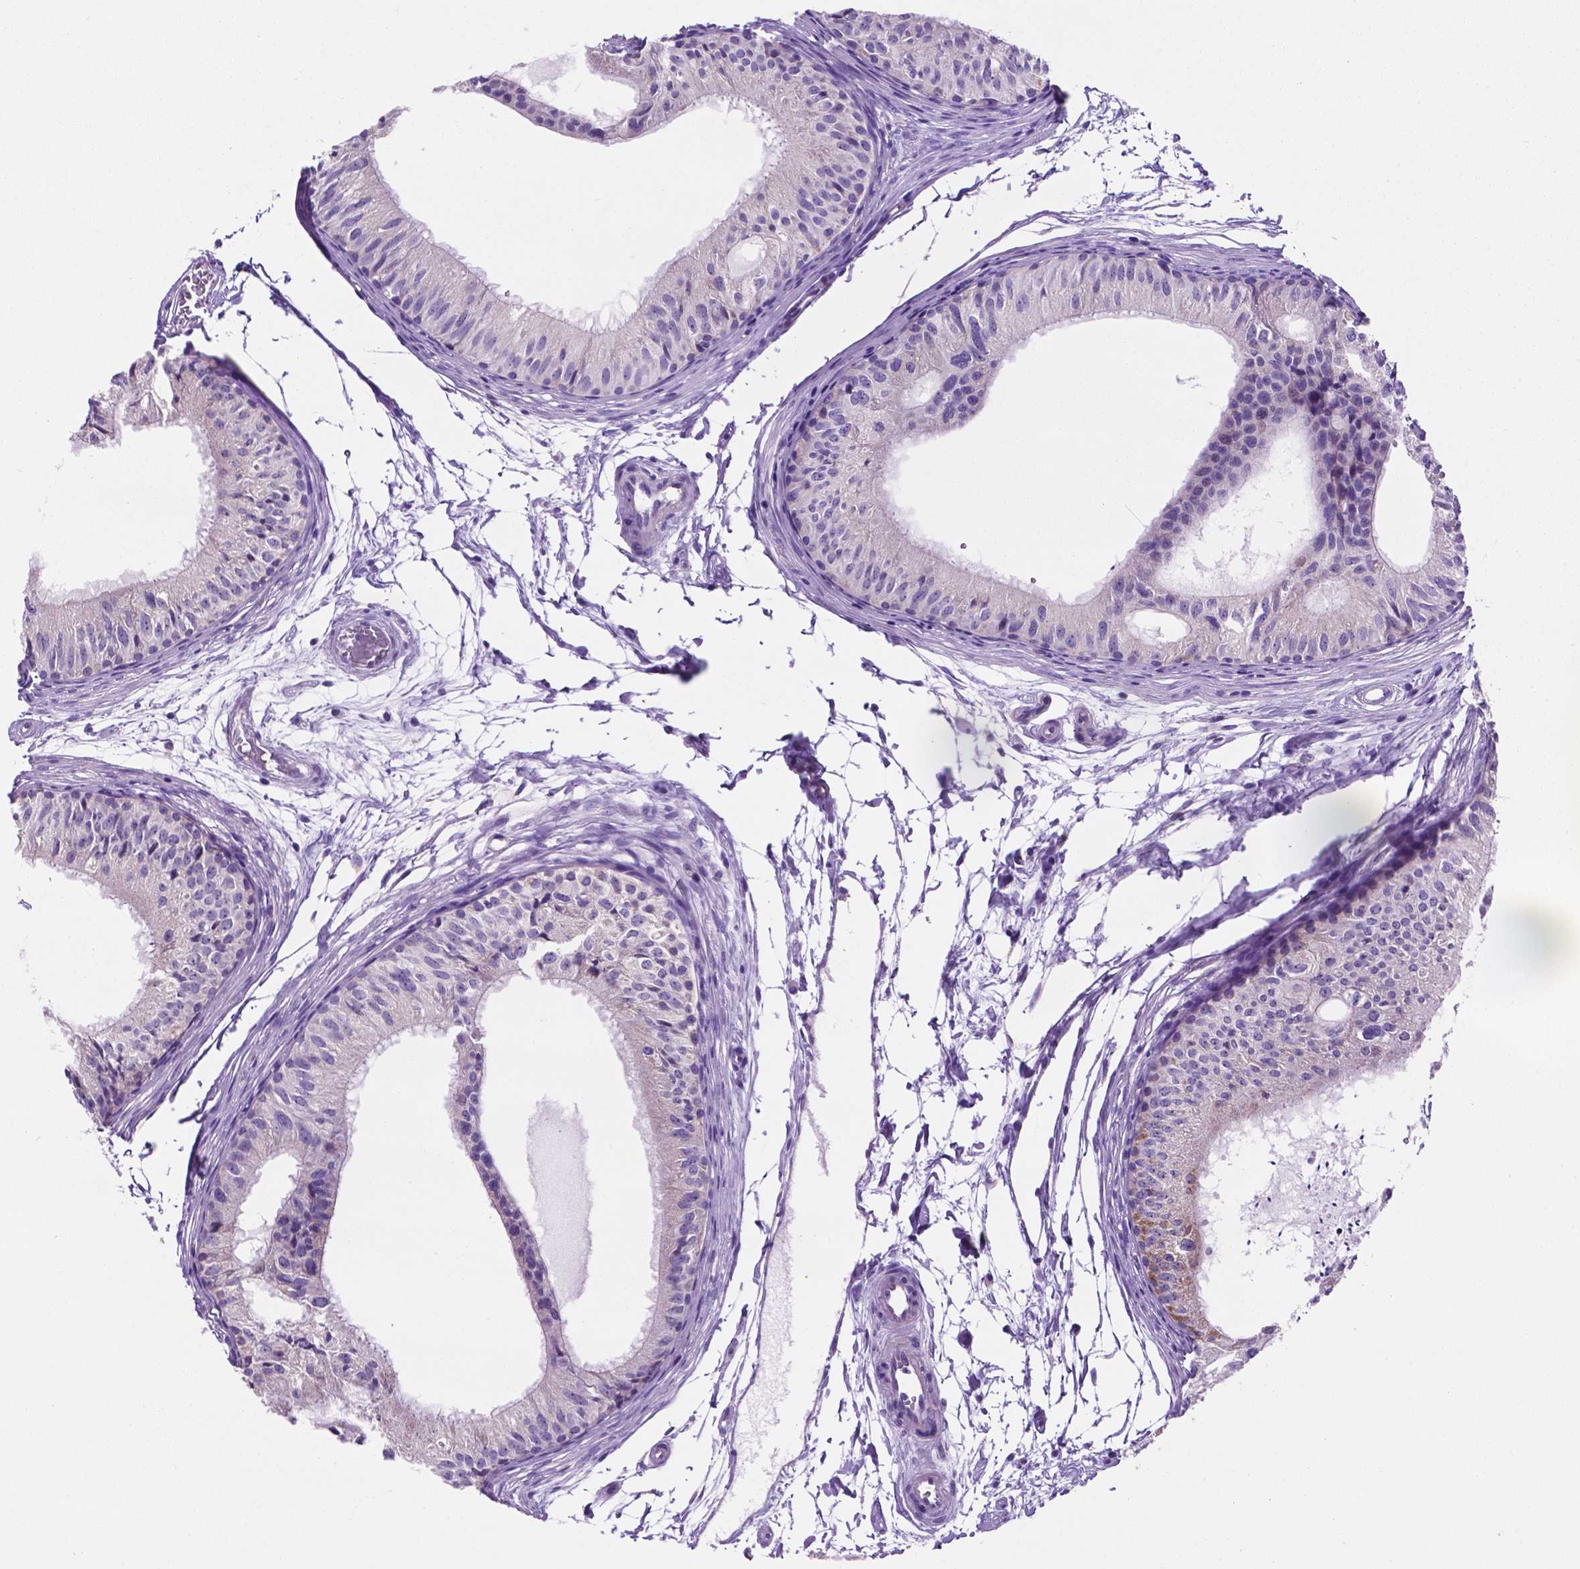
{"staining": {"intensity": "weak", "quantity": "<25%", "location": "cytoplasmic/membranous"}, "tissue": "epididymis", "cell_type": "Glandular cells", "image_type": "normal", "snomed": [{"axis": "morphology", "description": "Normal tissue, NOS"}, {"axis": "topography", "description": "Epididymis"}], "caption": "Image shows no significant protein expression in glandular cells of normal epididymis. (Brightfield microscopy of DAB immunohistochemistry at high magnification).", "gene": "TMEM121B", "patient": {"sex": "male", "age": 25}}